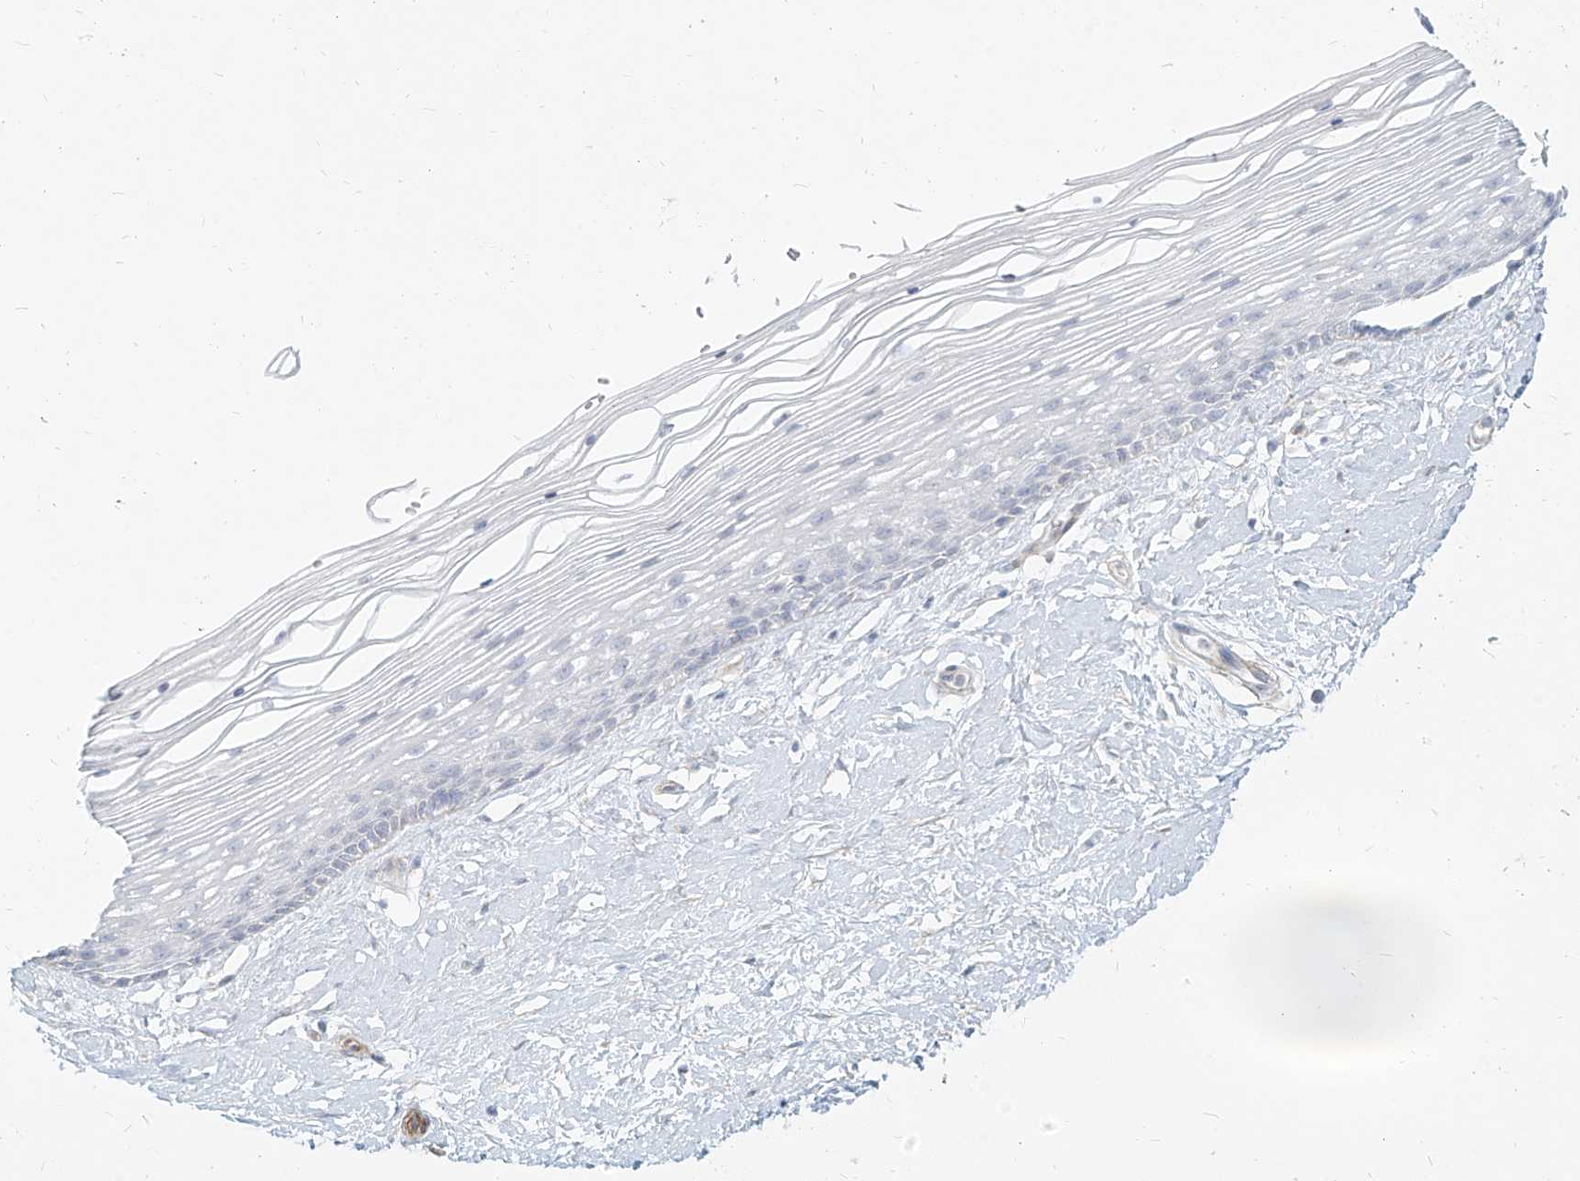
{"staining": {"intensity": "negative", "quantity": "none", "location": "none"}, "tissue": "vagina", "cell_type": "Squamous epithelial cells", "image_type": "normal", "snomed": [{"axis": "morphology", "description": "Normal tissue, NOS"}, {"axis": "topography", "description": "Vagina"}], "caption": "Vagina stained for a protein using immunohistochemistry shows no expression squamous epithelial cells.", "gene": "ITPKB", "patient": {"sex": "female", "age": 46}}